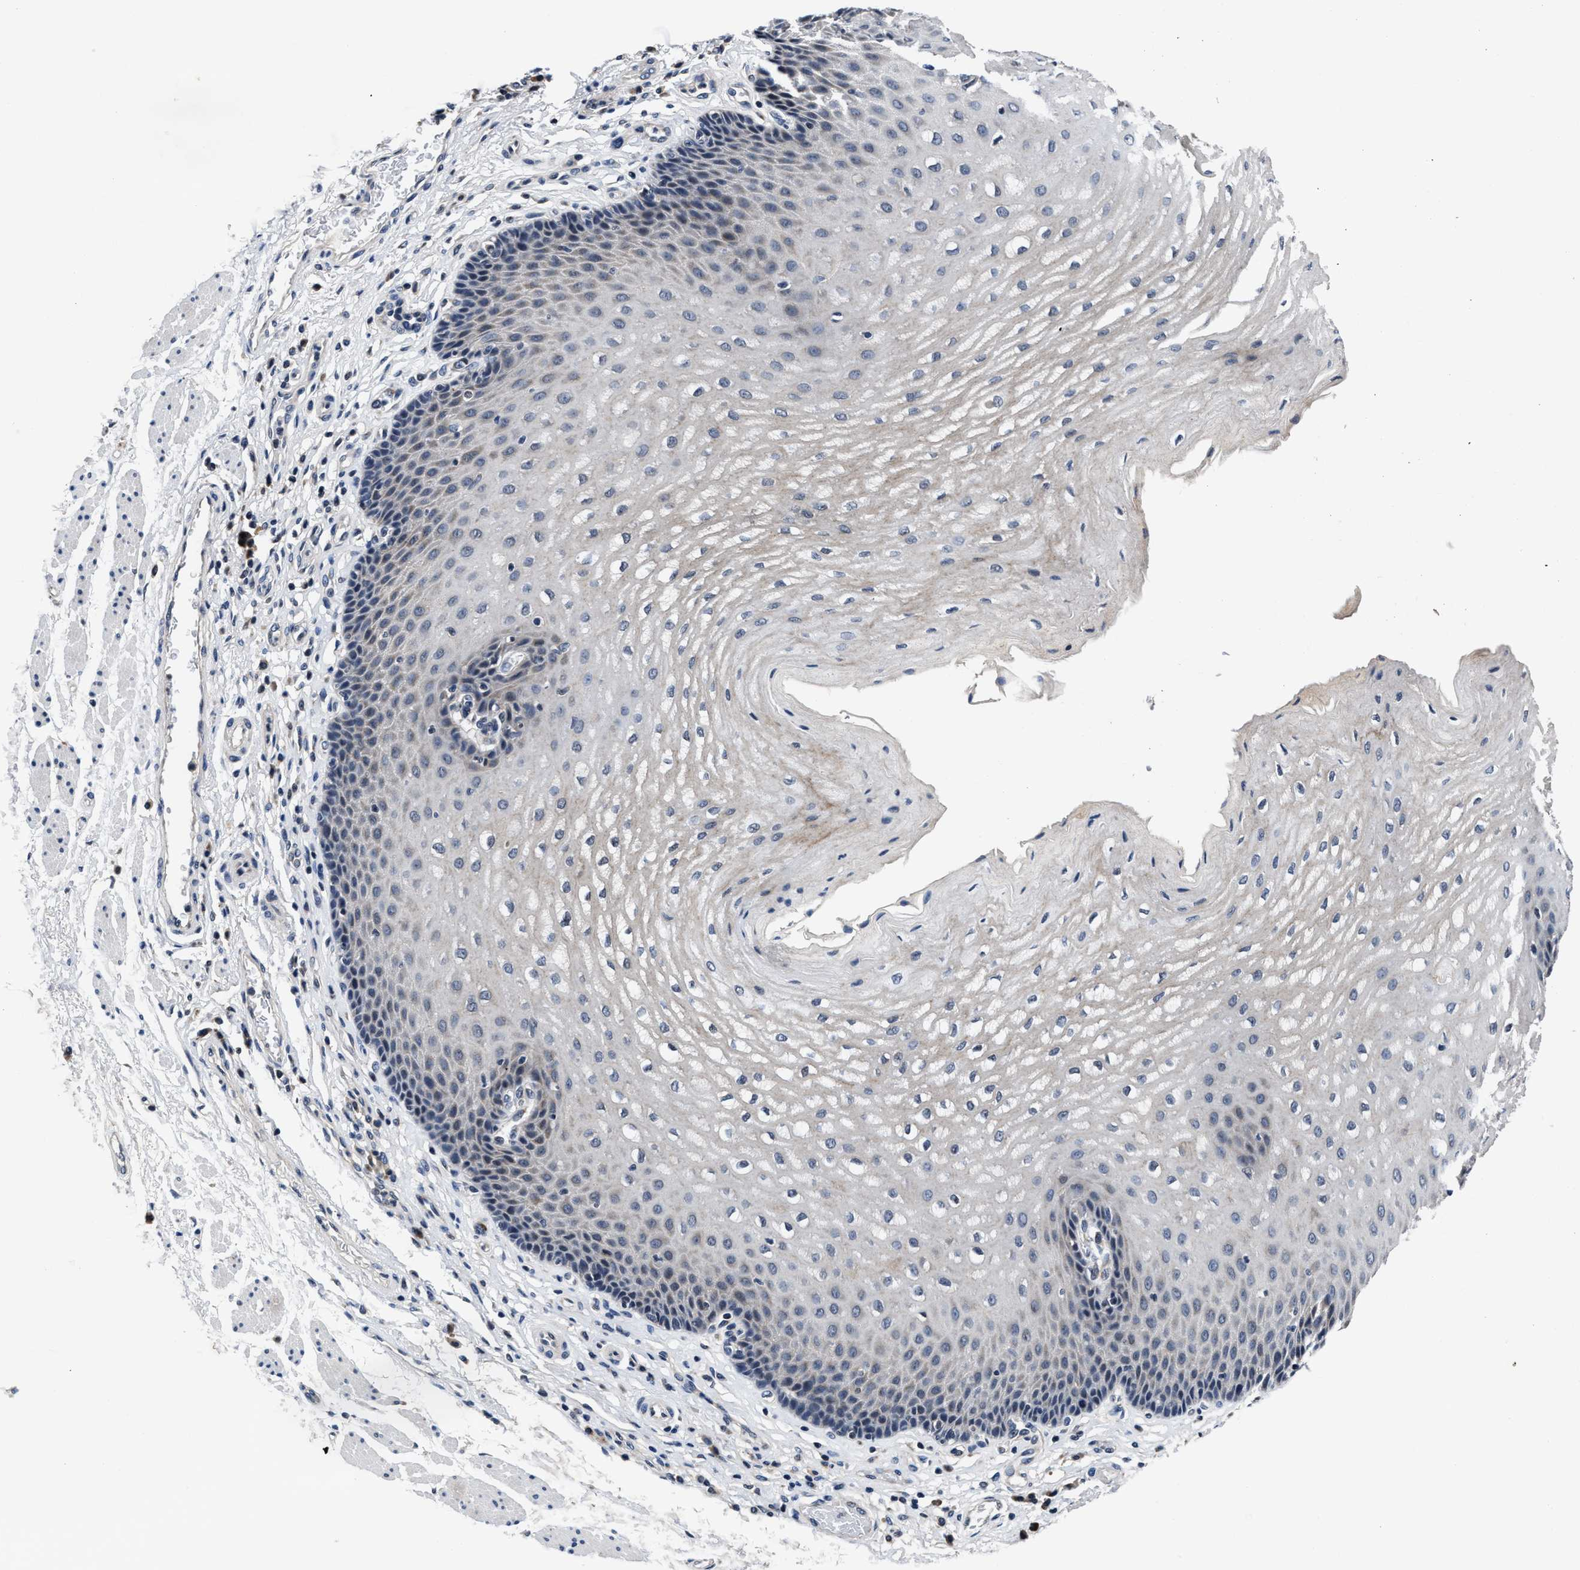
{"staining": {"intensity": "weak", "quantity": "<25%", "location": "cytoplasmic/membranous"}, "tissue": "esophagus", "cell_type": "Squamous epithelial cells", "image_type": "normal", "snomed": [{"axis": "morphology", "description": "Normal tissue, NOS"}, {"axis": "topography", "description": "Esophagus"}], "caption": "Immunohistochemistry photomicrograph of benign esophagus stained for a protein (brown), which reveals no expression in squamous epithelial cells. (DAB IHC with hematoxylin counter stain).", "gene": "TMEM53", "patient": {"sex": "male", "age": 54}}